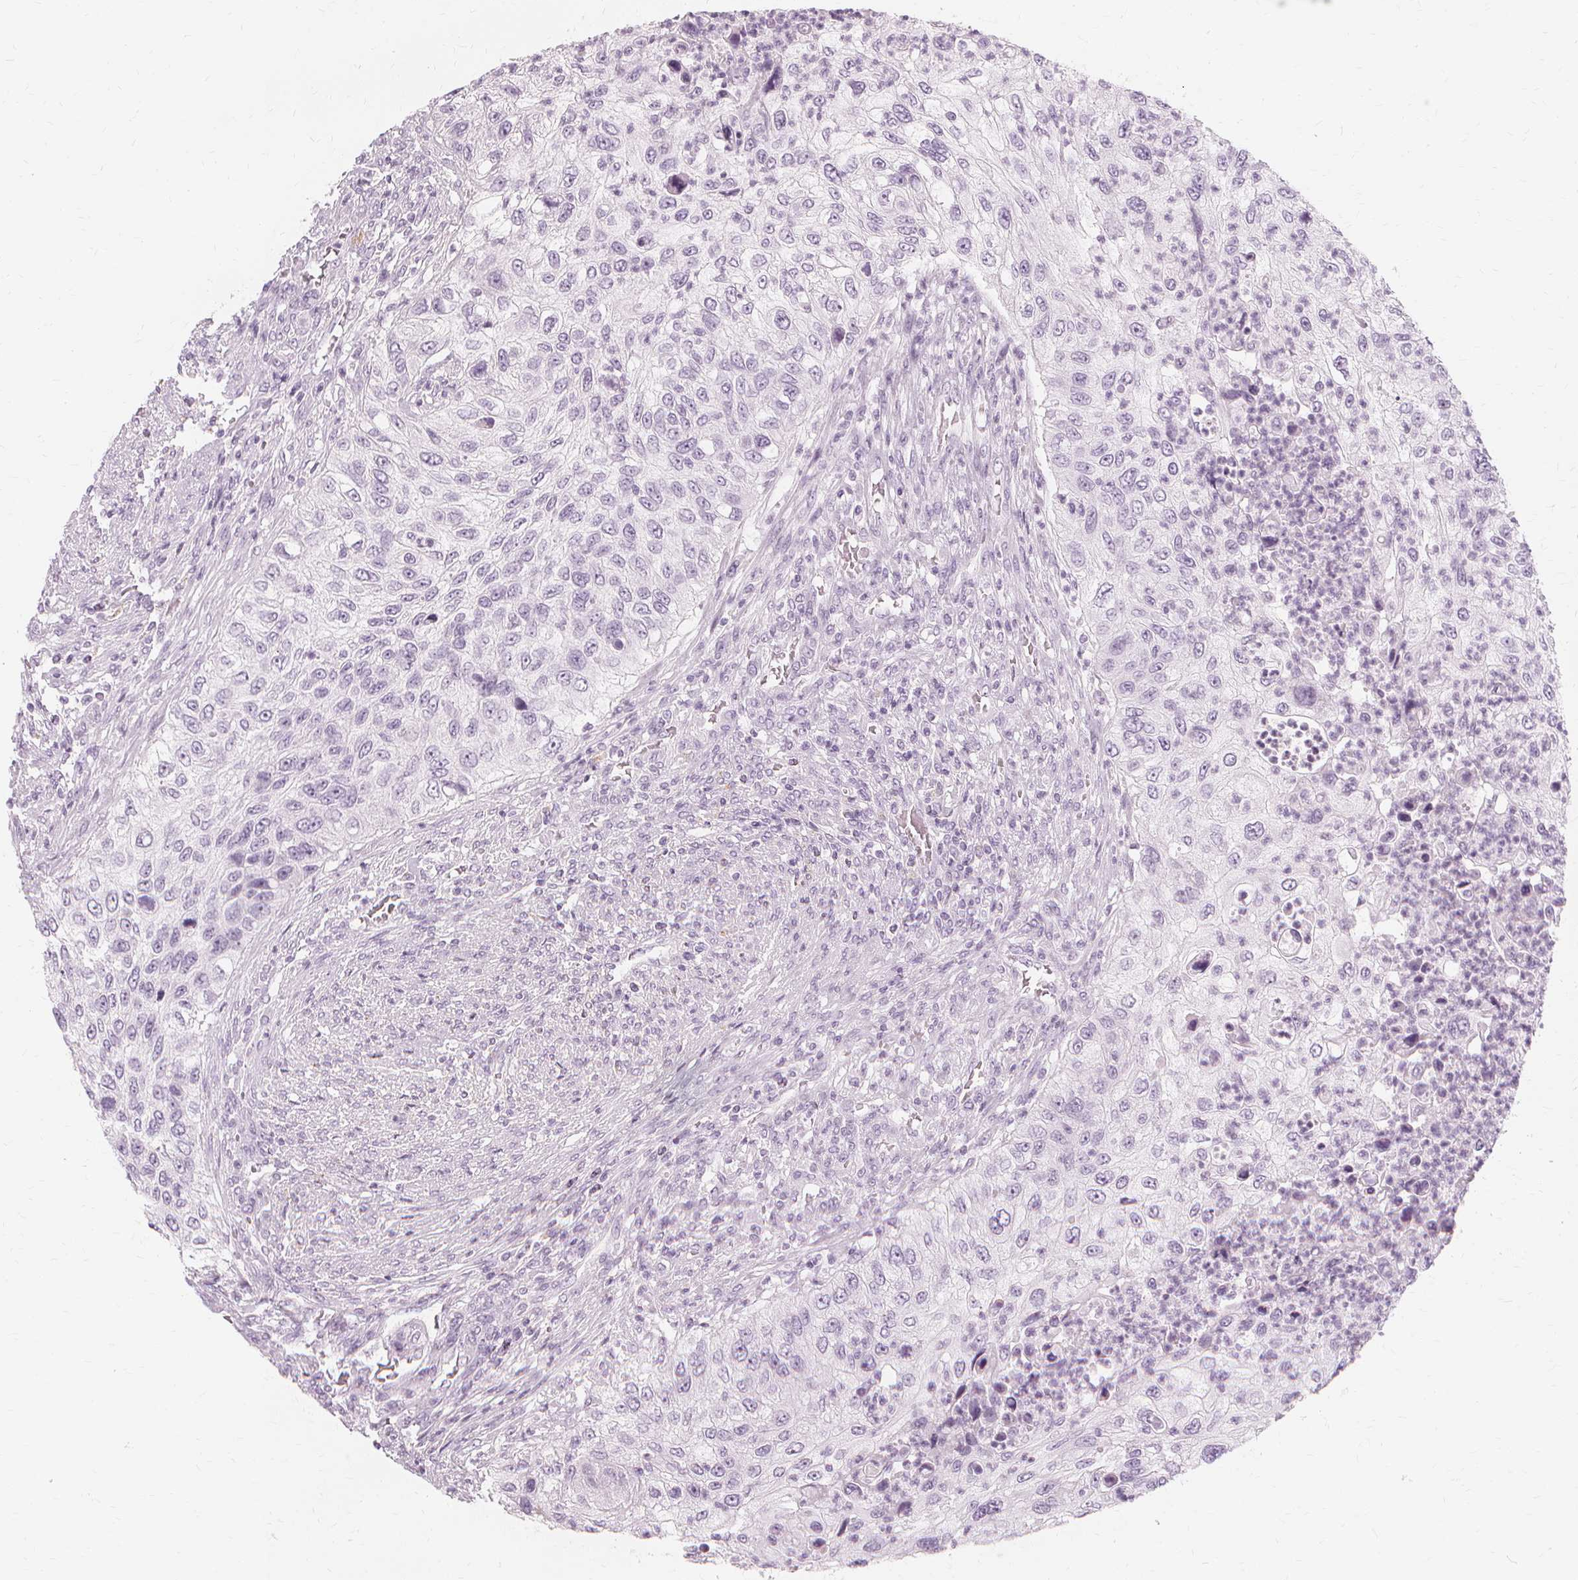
{"staining": {"intensity": "negative", "quantity": "none", "location": "none"}, "tissue": "urothelial cancer", "cell_type": "Tumor cells", "image_type": "cancer", "snomed": [{"axis": "morphology", "description": "Urothelial carcinoma, High grade"}, {"axis": "topography", "description": "Urinary bladder"}], "caption": "Tumor cells are negative for protein expression in human urothelial cancer. (DAB immunohistochemistry (IHC) visualized using brightfield microscopy, high magnification).", "gene": "TFF1", "patient": {"sex": "female", "age": 60}}